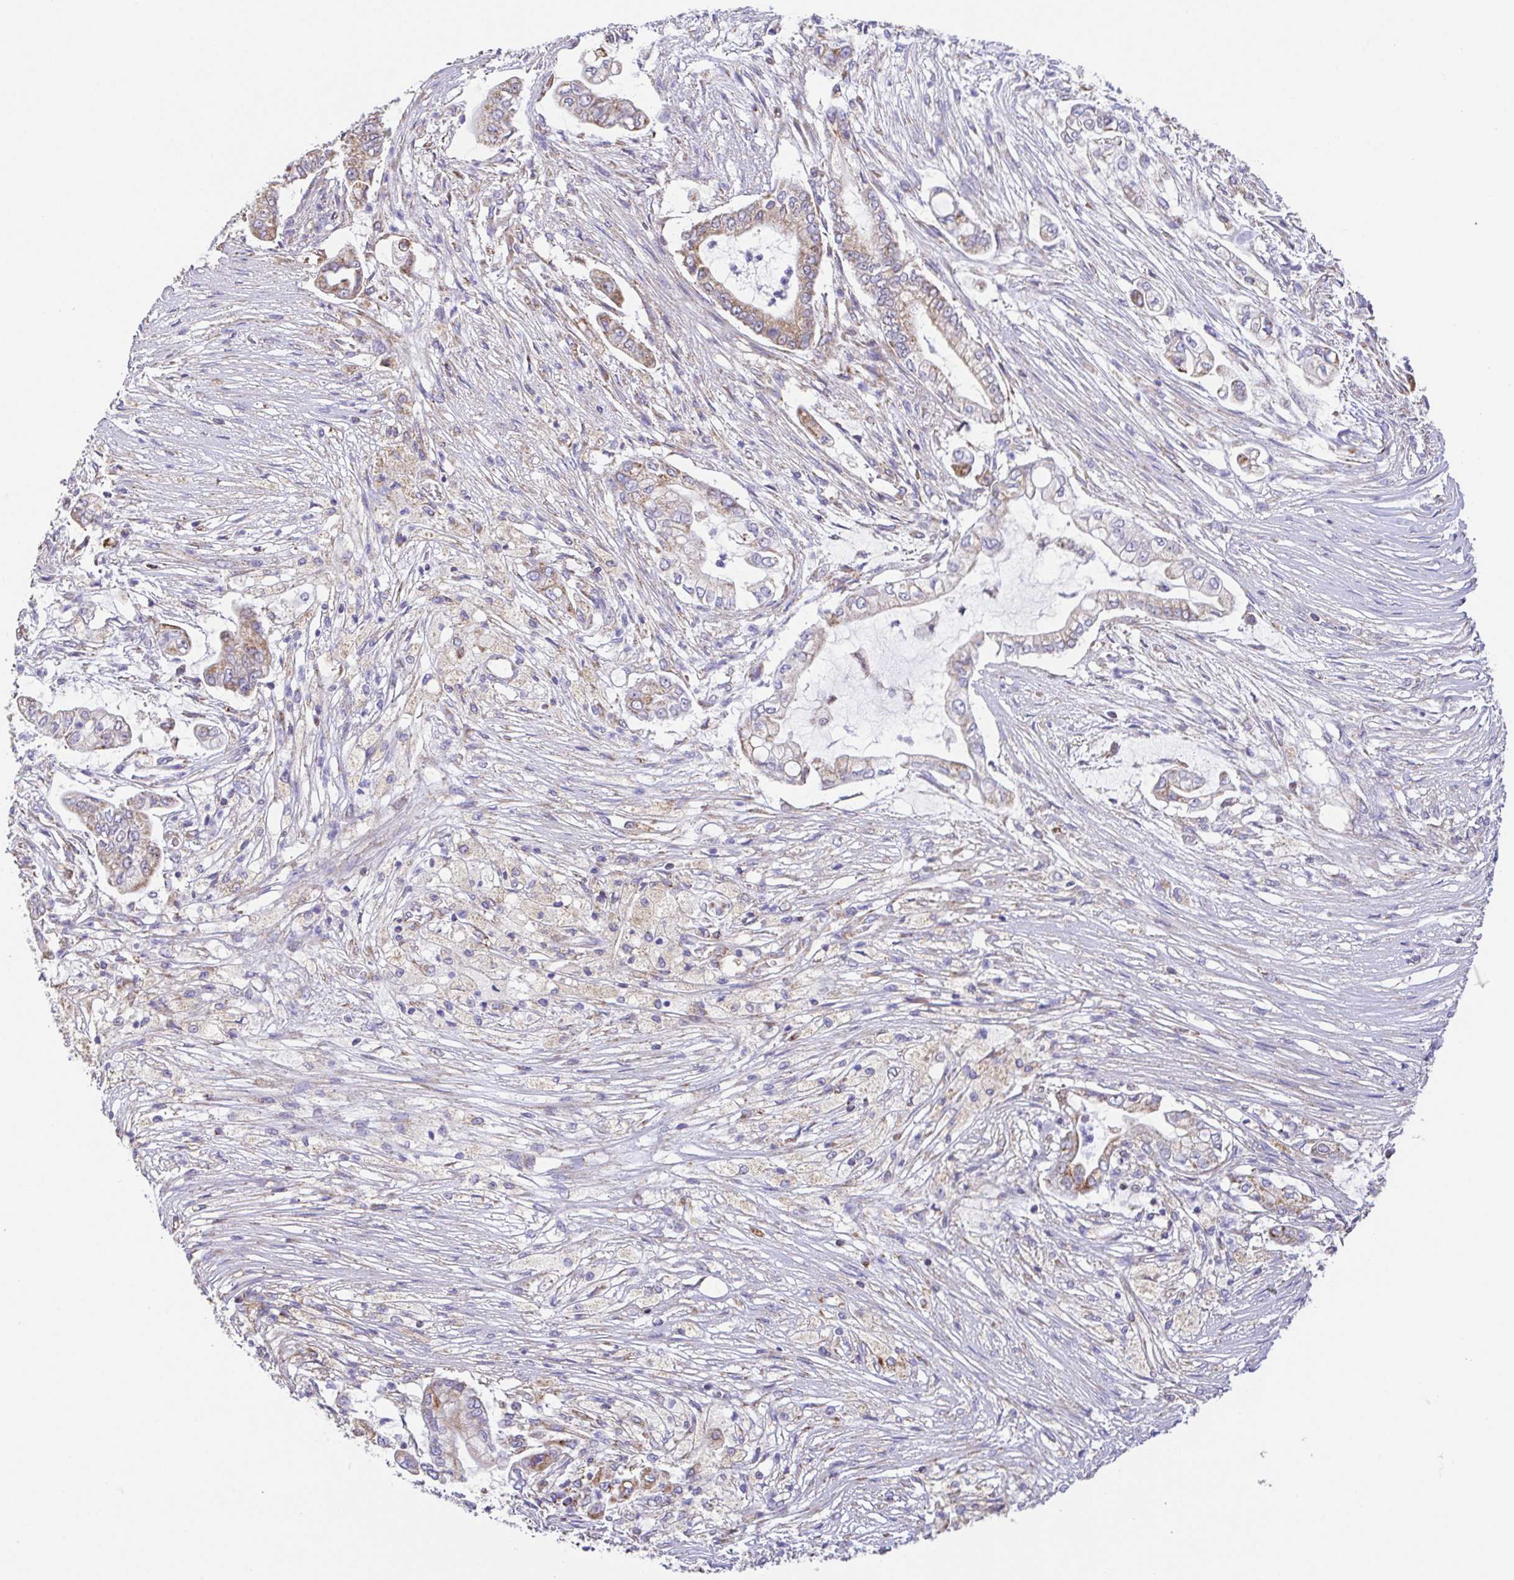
{"staining": {"intensity": "moderate", "quantity": ">75%", "location": "cytoplasmic/membranous"}, "tissue": "pancreatic cancer", "cell_type": "Tumor cells", "image_type": "cancer", "snomed": [{"axis": "morphology", "description": "Adenocarcinoma, NOS"}, {"axis": "topography", "description": "Pancreas"}], "caption": "Immunohistochemical staining of human pancreatic cancer (adenocarcinoma) reveals medium levels of moderate cytoplasmic/membranous positivity in about >75% of tumor cells.", "gene": "GINM1", "patient": {"sex": "female", "age": 69}}